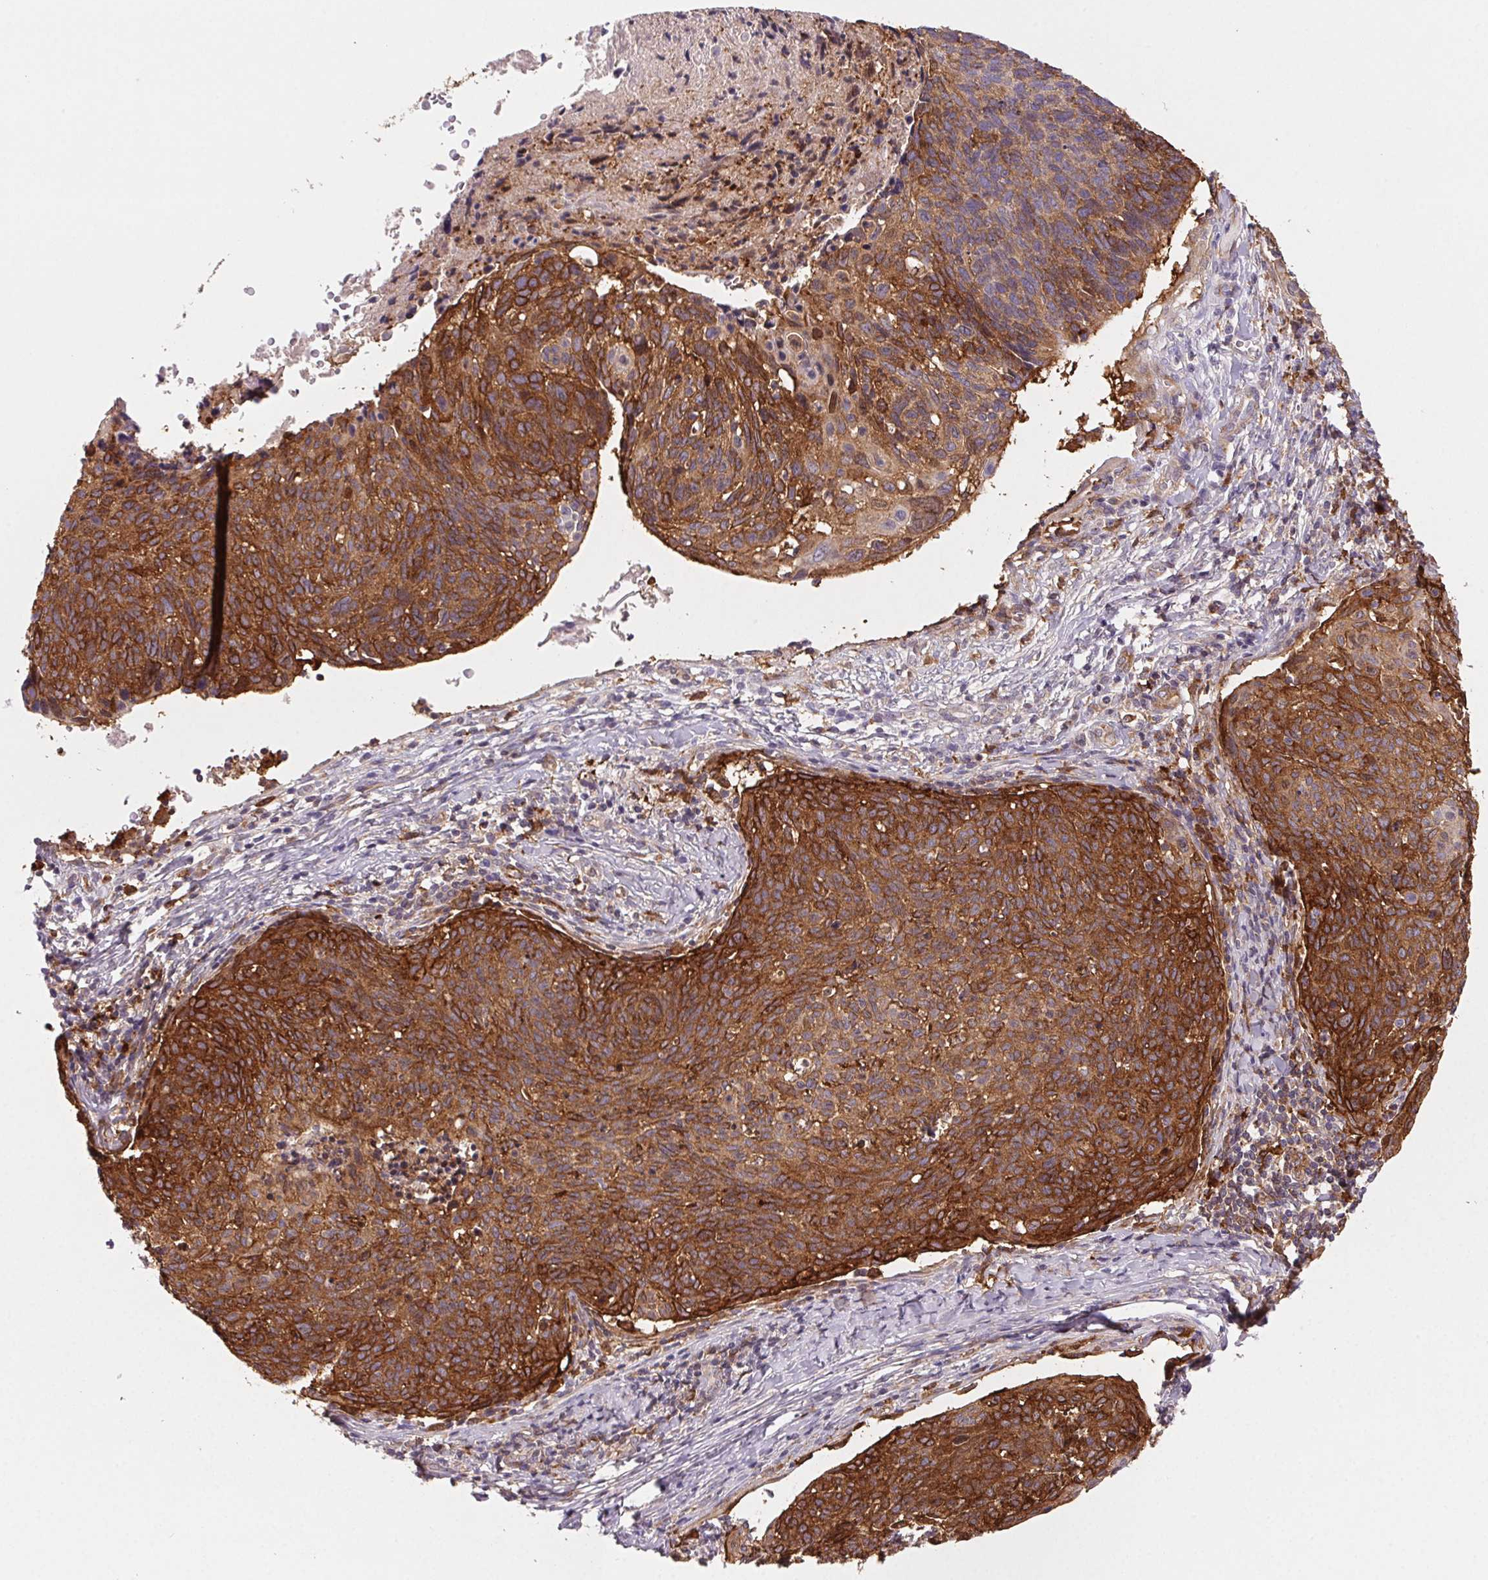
{"staining": {"intensity": "strong", "quantity": ">75%", "location": "cytoplasmic/membranous"}, "tissue": "cervical cancer", "cell_type": "Tumor cells", "image_type": "cancer", "snomed": [{"axis": "morphology", "description": "Squamous cell carcinoma, NOS"}, {"axis": "topography", "description": "Cervix"}], "caption": "IHC (DAB) staining of cervical cancer reveals strong cytoplasmic/membranous protein positivity in approximately >75% of tumor cells. (DAB IHC with brightfield microscopy, high magnification).", "gene": "GBP1", "patient": {"sex": "female", "age": 49}}